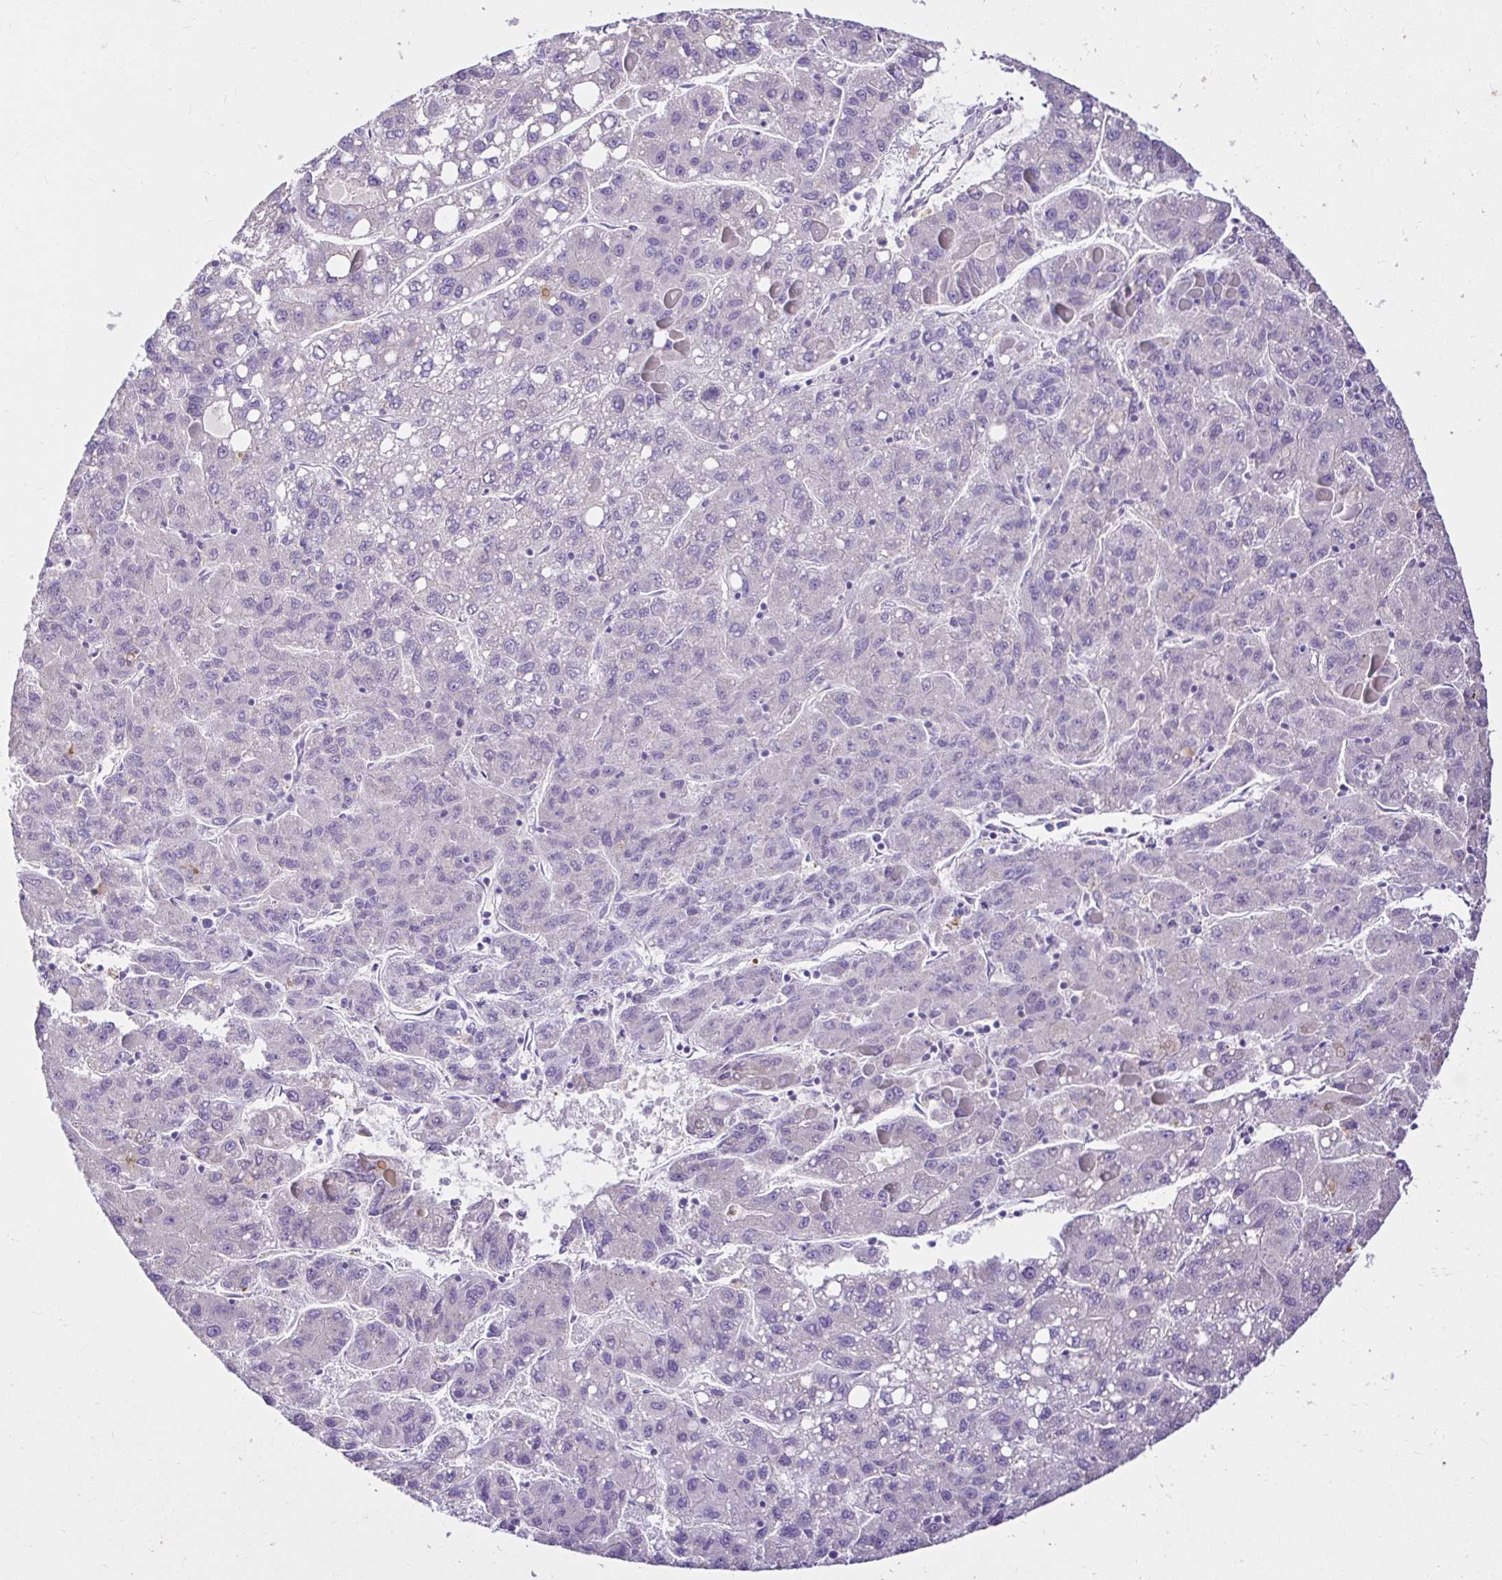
{"staining": {"intensity": "negative", "quantity": "none", "location": "none"}, "tissue": "liver cancer", "cell_type": "Tumor cells", "image_type": "cancer", "snomed": [{"axis": "morphology", "description": "Carcinoma, Hepatocellular, NOS"}, {"axis": "topography", "description": "Liver"}], "caption": "Liver cancer was stained to show a protein in brown. There is no significant positivity in tumor cells.", "gene": "KIAA1210", "patient": {"sex": "female", "age": 82}}